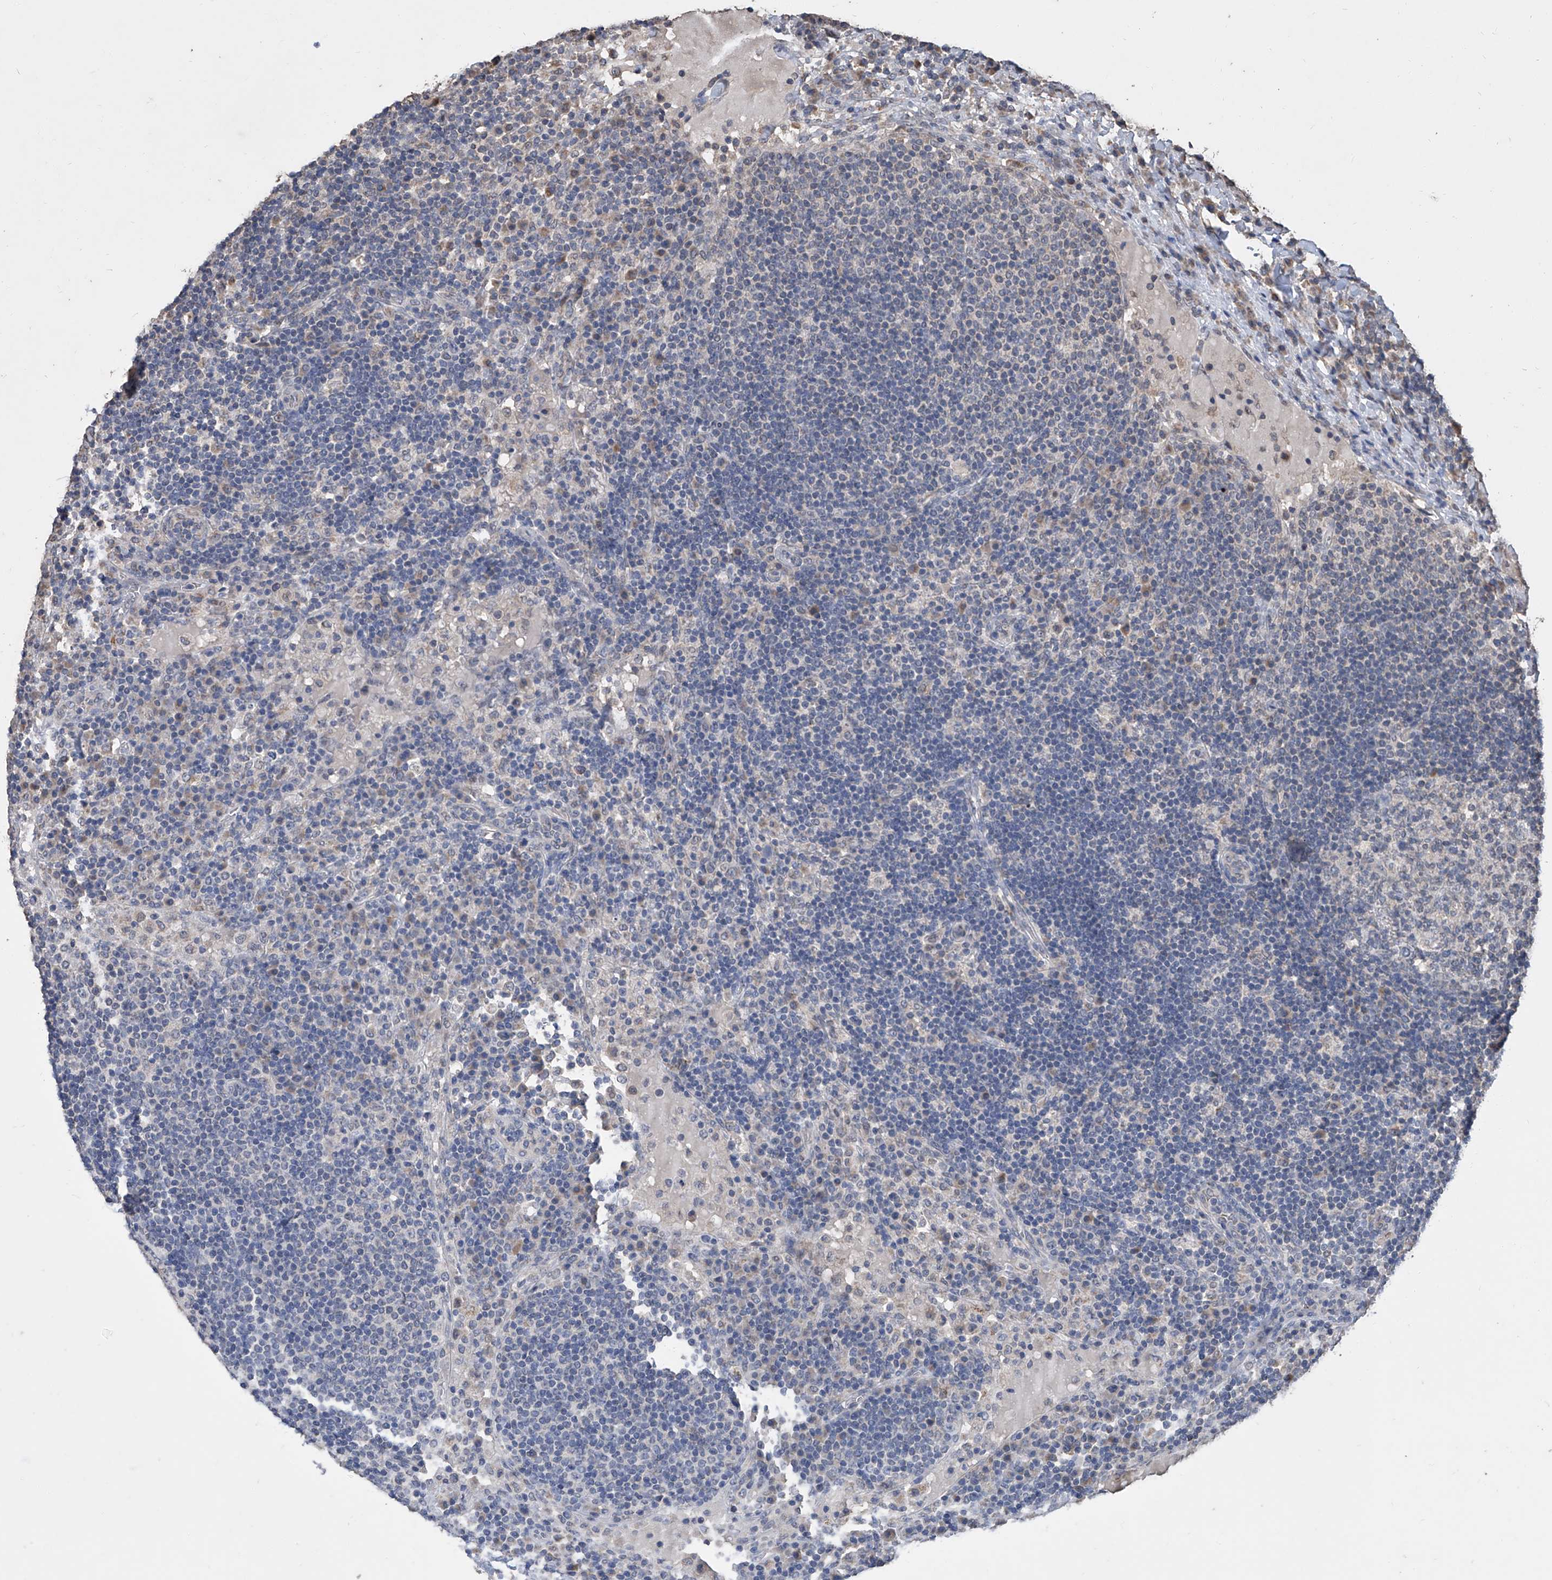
{"staining": {"intensity": "negative", "quantity": "none", "location": "none"}, "tissue": "lymph node", "cell_type": "Germinal center cells", "image_type": "normal", "snomed": [{"axis": "morphology", "description": "Normal tissue, NOS"}, {"axis": "topography", "description": "Lymph node"}], "caption": "There is no significant staining in germinal center cells of lymph node.", "gene": "GPT", "patient": {"sex": "female", "age": 53}}